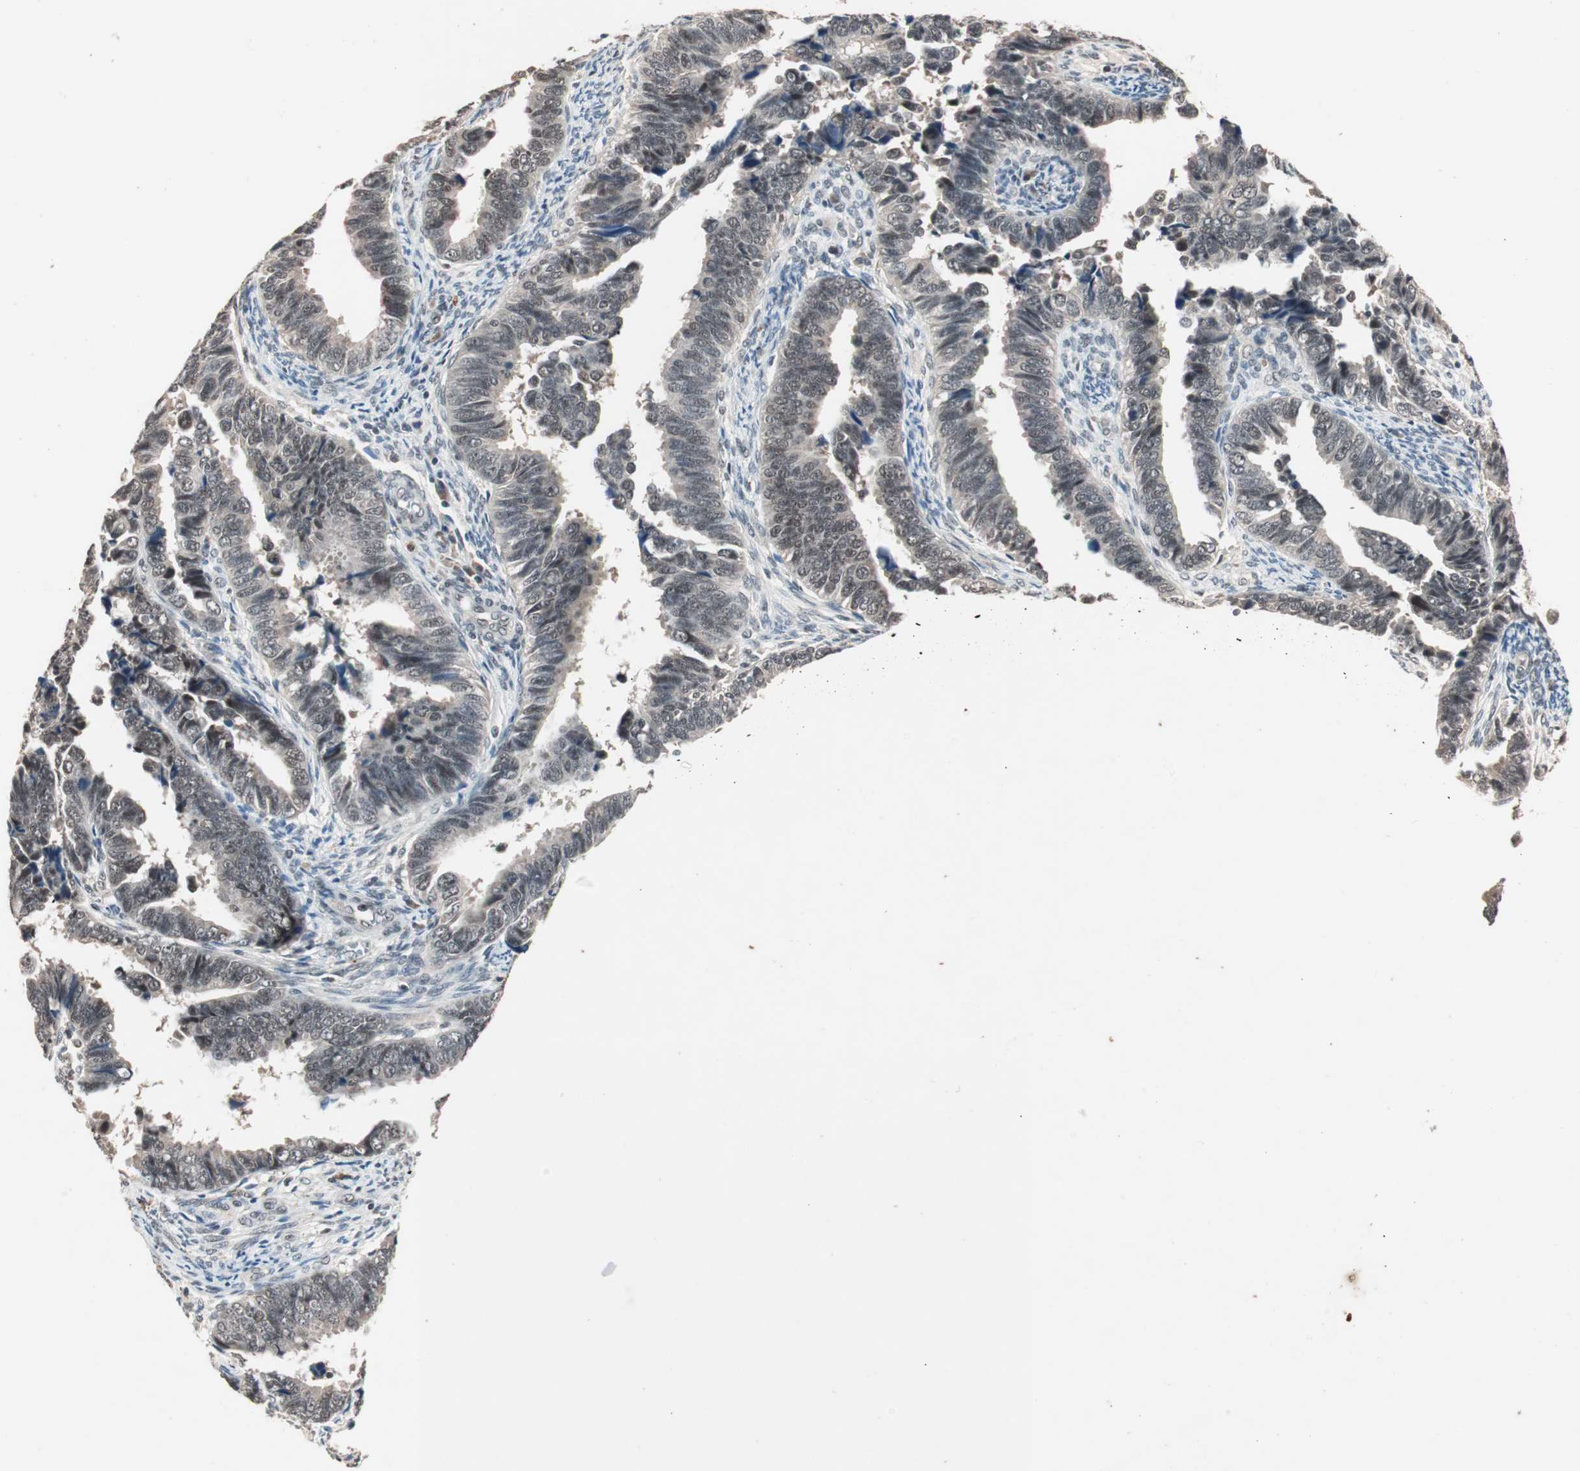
{"staining": {"intensity": "weak", "quantity": ">75%", "location": "nuclear"}, "tissue": "endometrial cancer", "cell_type": "Tumor cells", "image_type": "cancer", "snomed": [{"axis": "morphology", "description": "Adenocarcinoma, NOS"}, {"axis": "topography", "description": "Endometrium"}], "caption": "Weak nuclear staining for a protein is present in about >75% of tumor cells of endometrial adenocarcinoma using immunohistochemistry (IHC).", "gene": "NFRKB", "patient": {"sex": "female", "age": 75}}